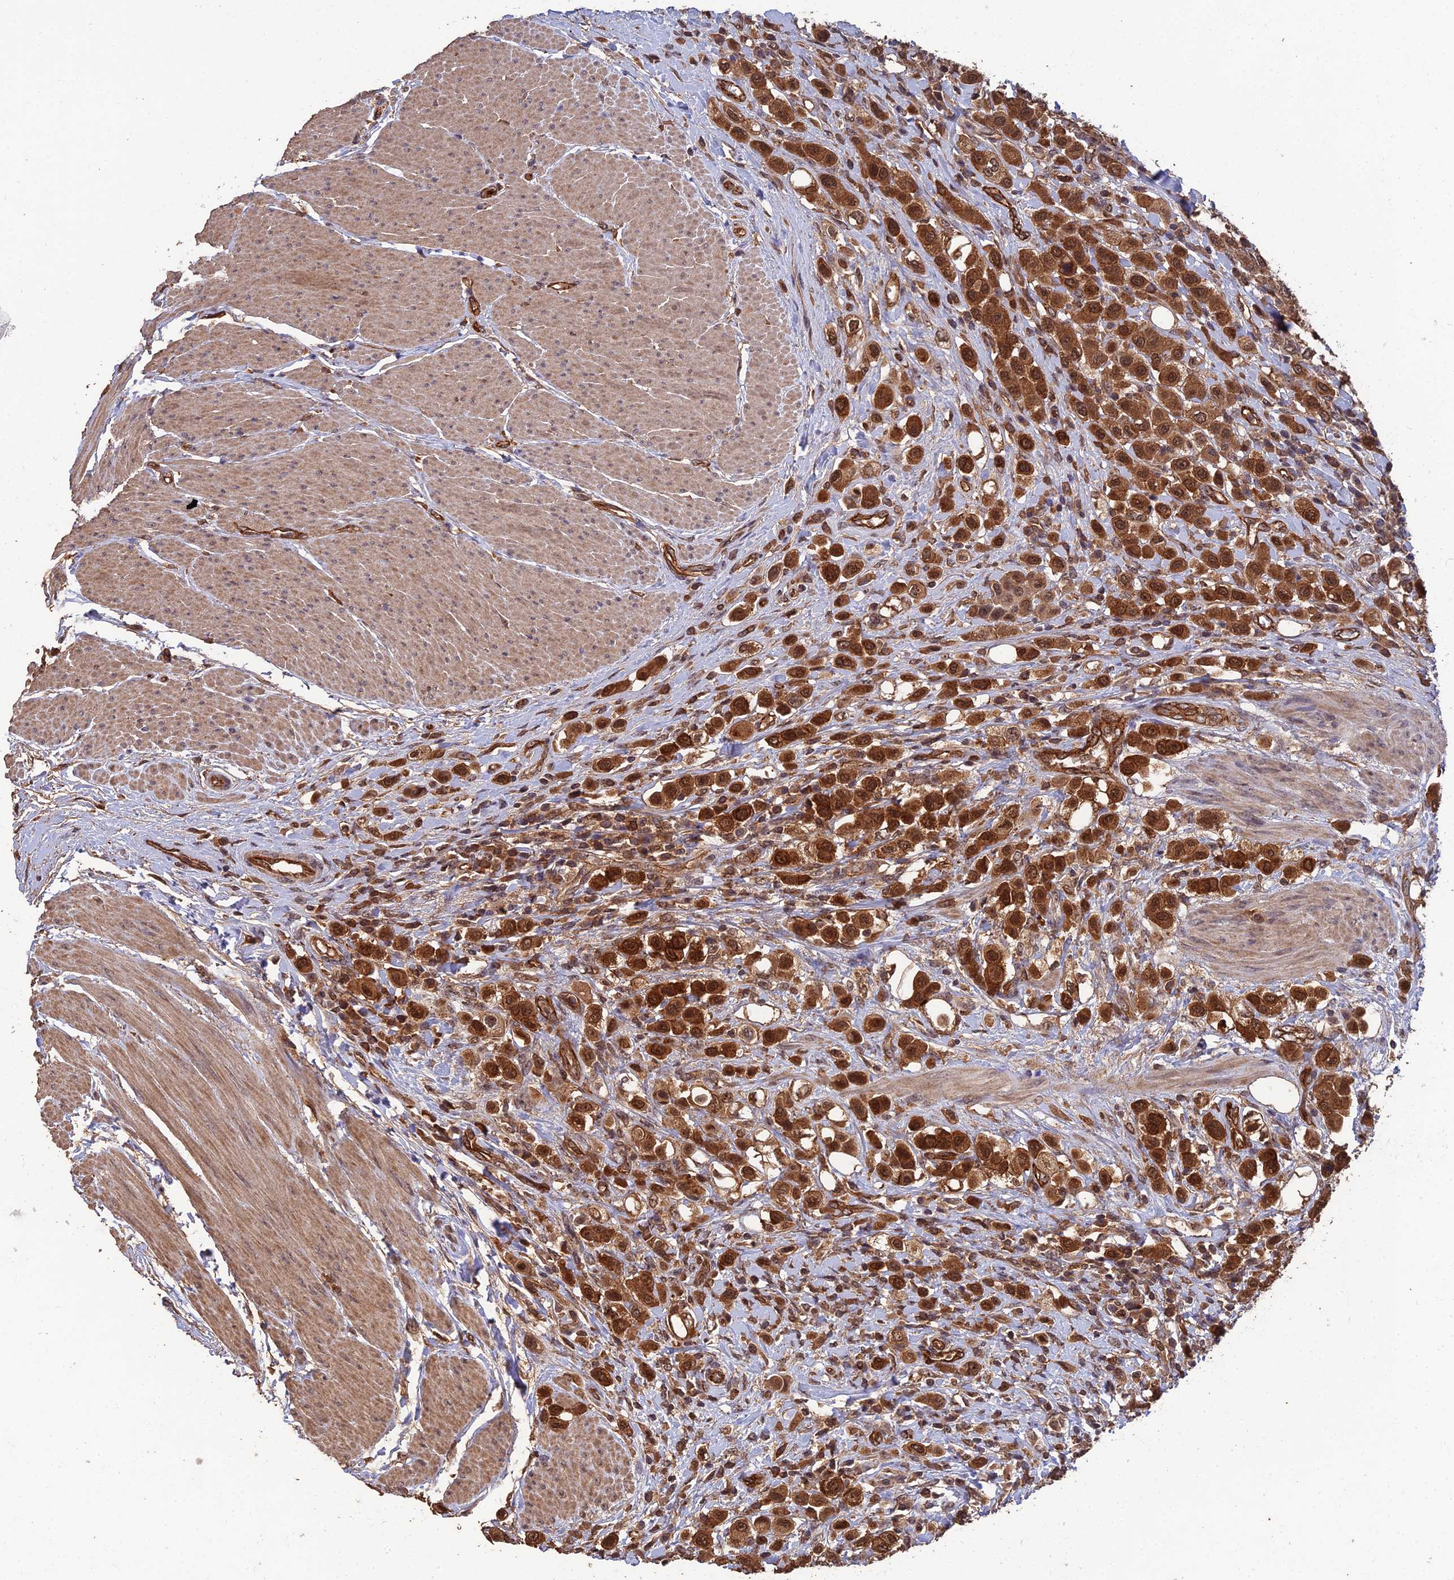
{"staining": {"intensity": "strong", "quantity": ">75%", "location": "cytoplasmic/membranous,nuclear"}, "tissue": "urothelial cancer", "cell_type": "Tumor cells", "image_type": "cancer", "snomed": [{"axis": "morphology", "description": "Urothelial carcinoma, High grade"}, {"axis": "topography", "description": "Urinary bladder"}], "caption": "Immunohistochemistry (IHC) histopathology image of neoplastic tissue: urothelial cancer stained using immunohistochemistry shows high levels of strong protein expression localized specifically in the cytoplasmic/membranous and nuclear of tumor cells, appearing as a cytoplasmic/membranous and nuclear brown color.", "gene": "RALGAPA2", "patient": {"sex": "male", "age": 50}}